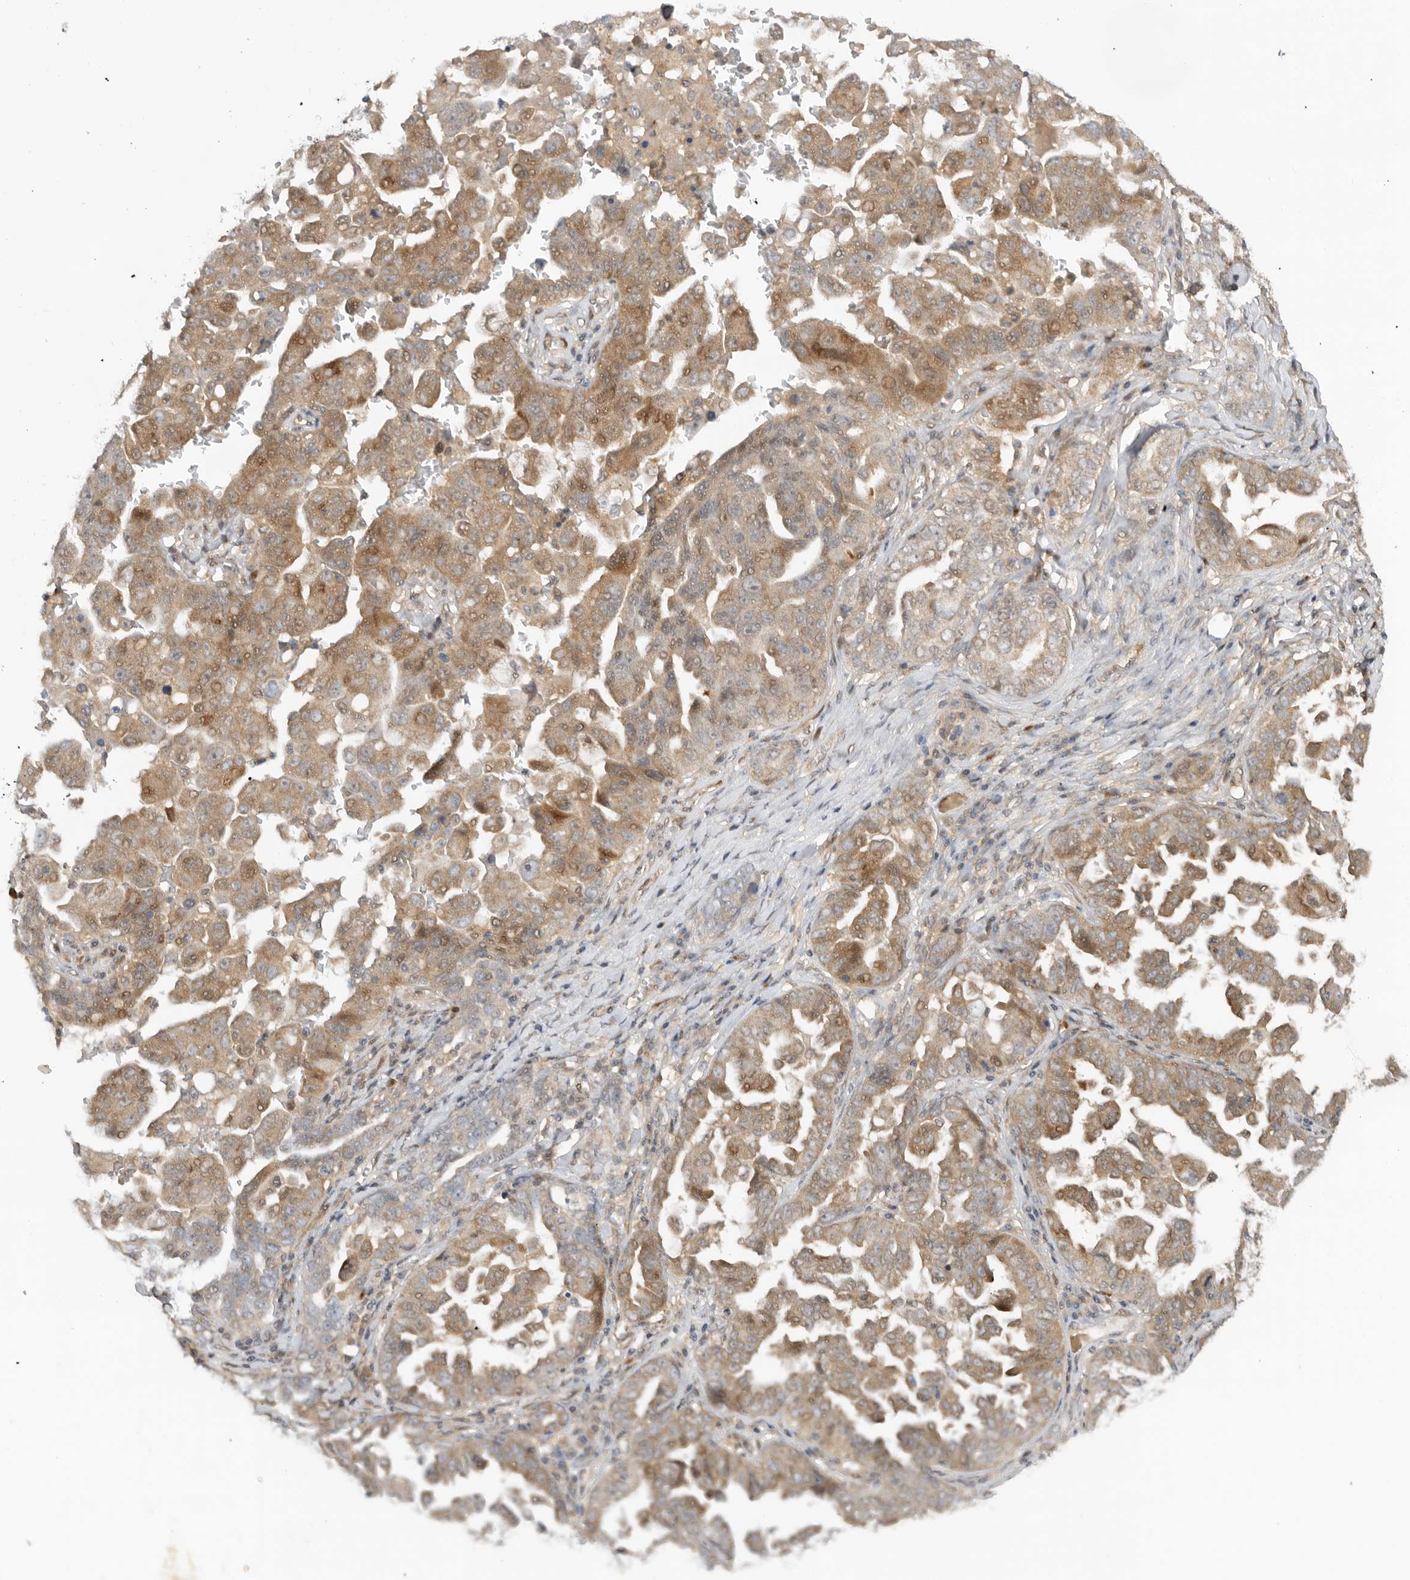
{"staining": {"intensity": "weak", "quantity": ">75%", "location": "cytoplasmic/membranous"}, "tissue": "ovarian cancer", "cell_type": "Tumor cells", "image_type": "cancer", "snomed": [{"axis": "morphology", "description": "Carcinoma, endometroid"}, {"axis": "topography", "description": "Ovary"}], "caption": "This photomicrograph reveals ovarian endometroid carcinoma stained with IHC to label a protein in brown. The cytoplasmic/membranous of tumor cells show weak positivity for the protein. Nuclei are counter-stained blue.", "gene": "DCAF8", "patient": {"sex": "female", "age": 62}}